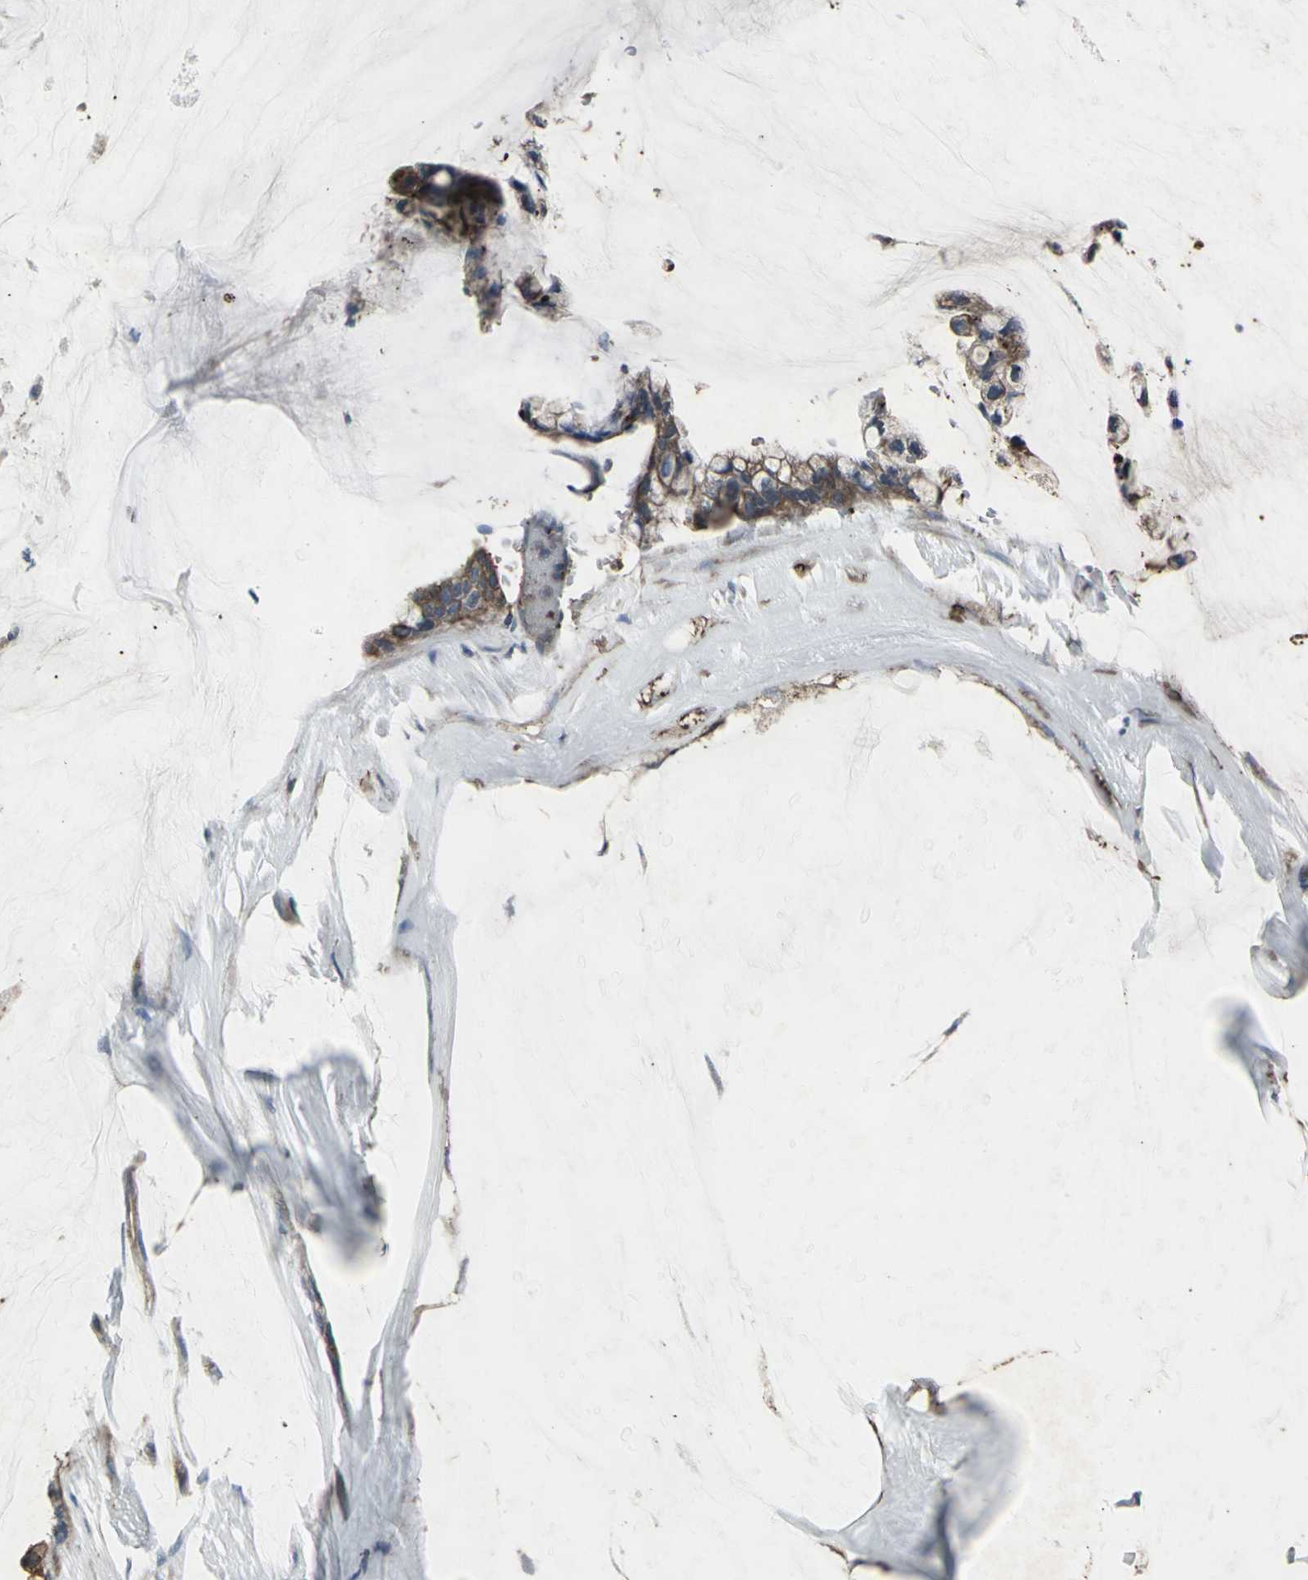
{"staining": {"intensity": "strong", "quantity": ">75%", "location": "cytoplasmic/membranous"}, "tissue": "ovarian cancer", "cell_type": "Tumor cells", "image_type": "cancer", "snomed": [{"axis": "morphology", "description": "Cystadenocarcinoma, mucinous, NOS"}, {"axis": "topography", "description": "Ovary"}], "caption": "Immunohistochemistry (DAB) staining of mucinous cystadenocarcinoma (ovarian) displays strong cytoplasmic/membranous protein staining in about >75% of tumor cells. The staining was performed using DAB to visualize the protein expression in brown, while the nuclei were stained in blue with hematoxylin (Magnification: 20x).", "gene": "CCR9", "patient": {"sex": "female", "age": 39}}